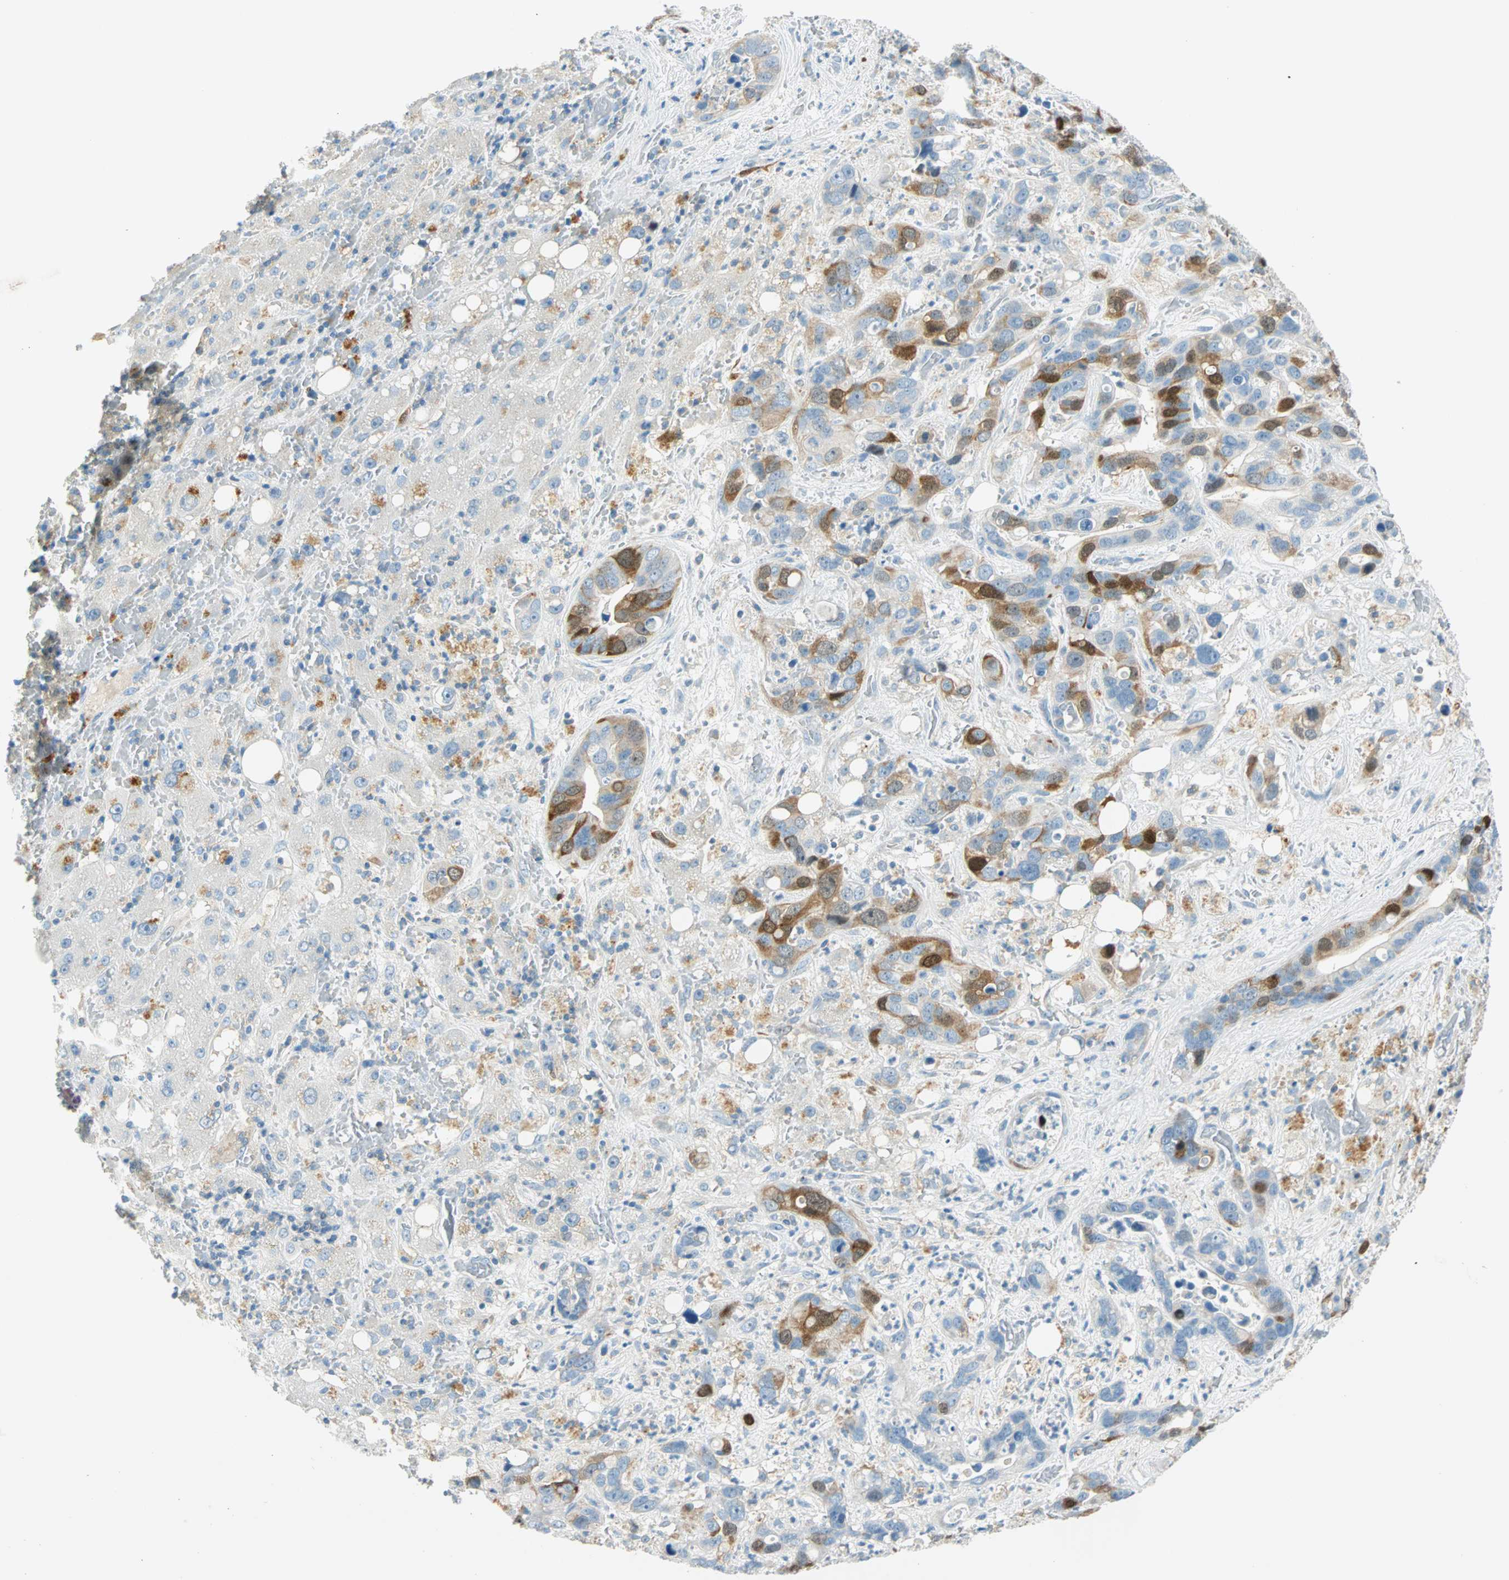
{"staining": {"intensity": "moderate", "quantity": "<25%", "location": "cytoplasmic/membranous,nuclear"}, "tissue": "liver cancer", "cell_type": "Tumor cells", "image_type": "cancer", "snomed": [{"axis": "morphology", "description": "Cholangiocarcinoma"}, {"axis": "topography", "description": "Liver"}], "caption": "Immunohistochemistry (IHC) (DAB) staining of human liver cancer exhibits moderate cytoplasmic/membranous and nuclear protein staining in about <25% of tumor cells.", "gene": "PTTG1", "patient": {"sex": "female", "age": 65}}